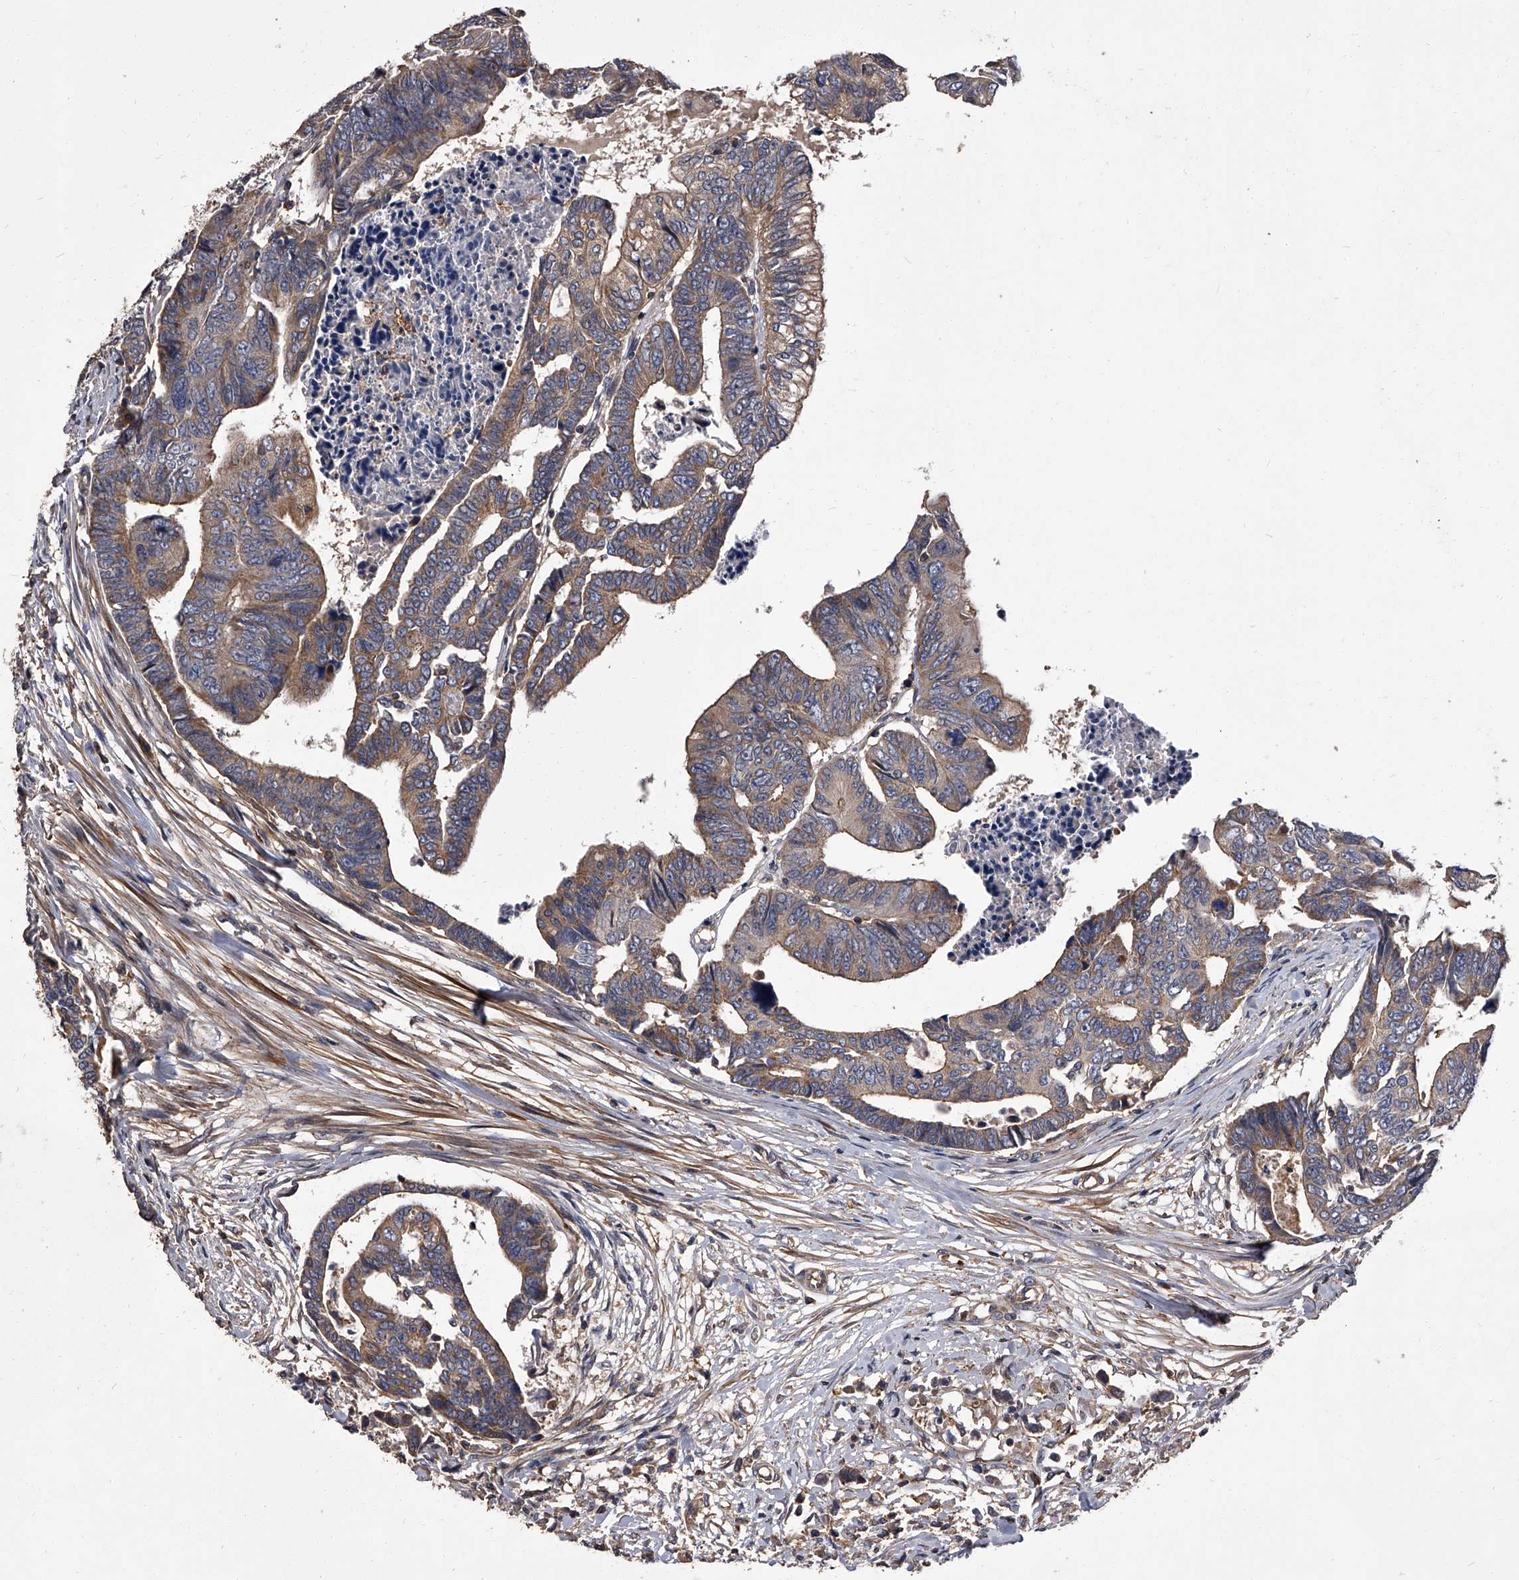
{"staining": {"intensity": "moderate", "quantity": ">75%", "location": "cytoplasmic/membranous"}, "tissue": "colorectal cancer", "cell_type": "Tumor cells", "image_type": "cancer", "snomed": [{"axis": "morphology", "description": "Adenocarcinoma, NOS"}, {"axis": "topography", "description": "Rectum"}], "caption": "Immunohistochemical staining of adenocarcinoma (colorectal) shows moderate cytoplasmic/membranous protein expression in about >75% of tumor cells.", "gene": "STK36", "patient": {"sex": "female", "age": 65}}